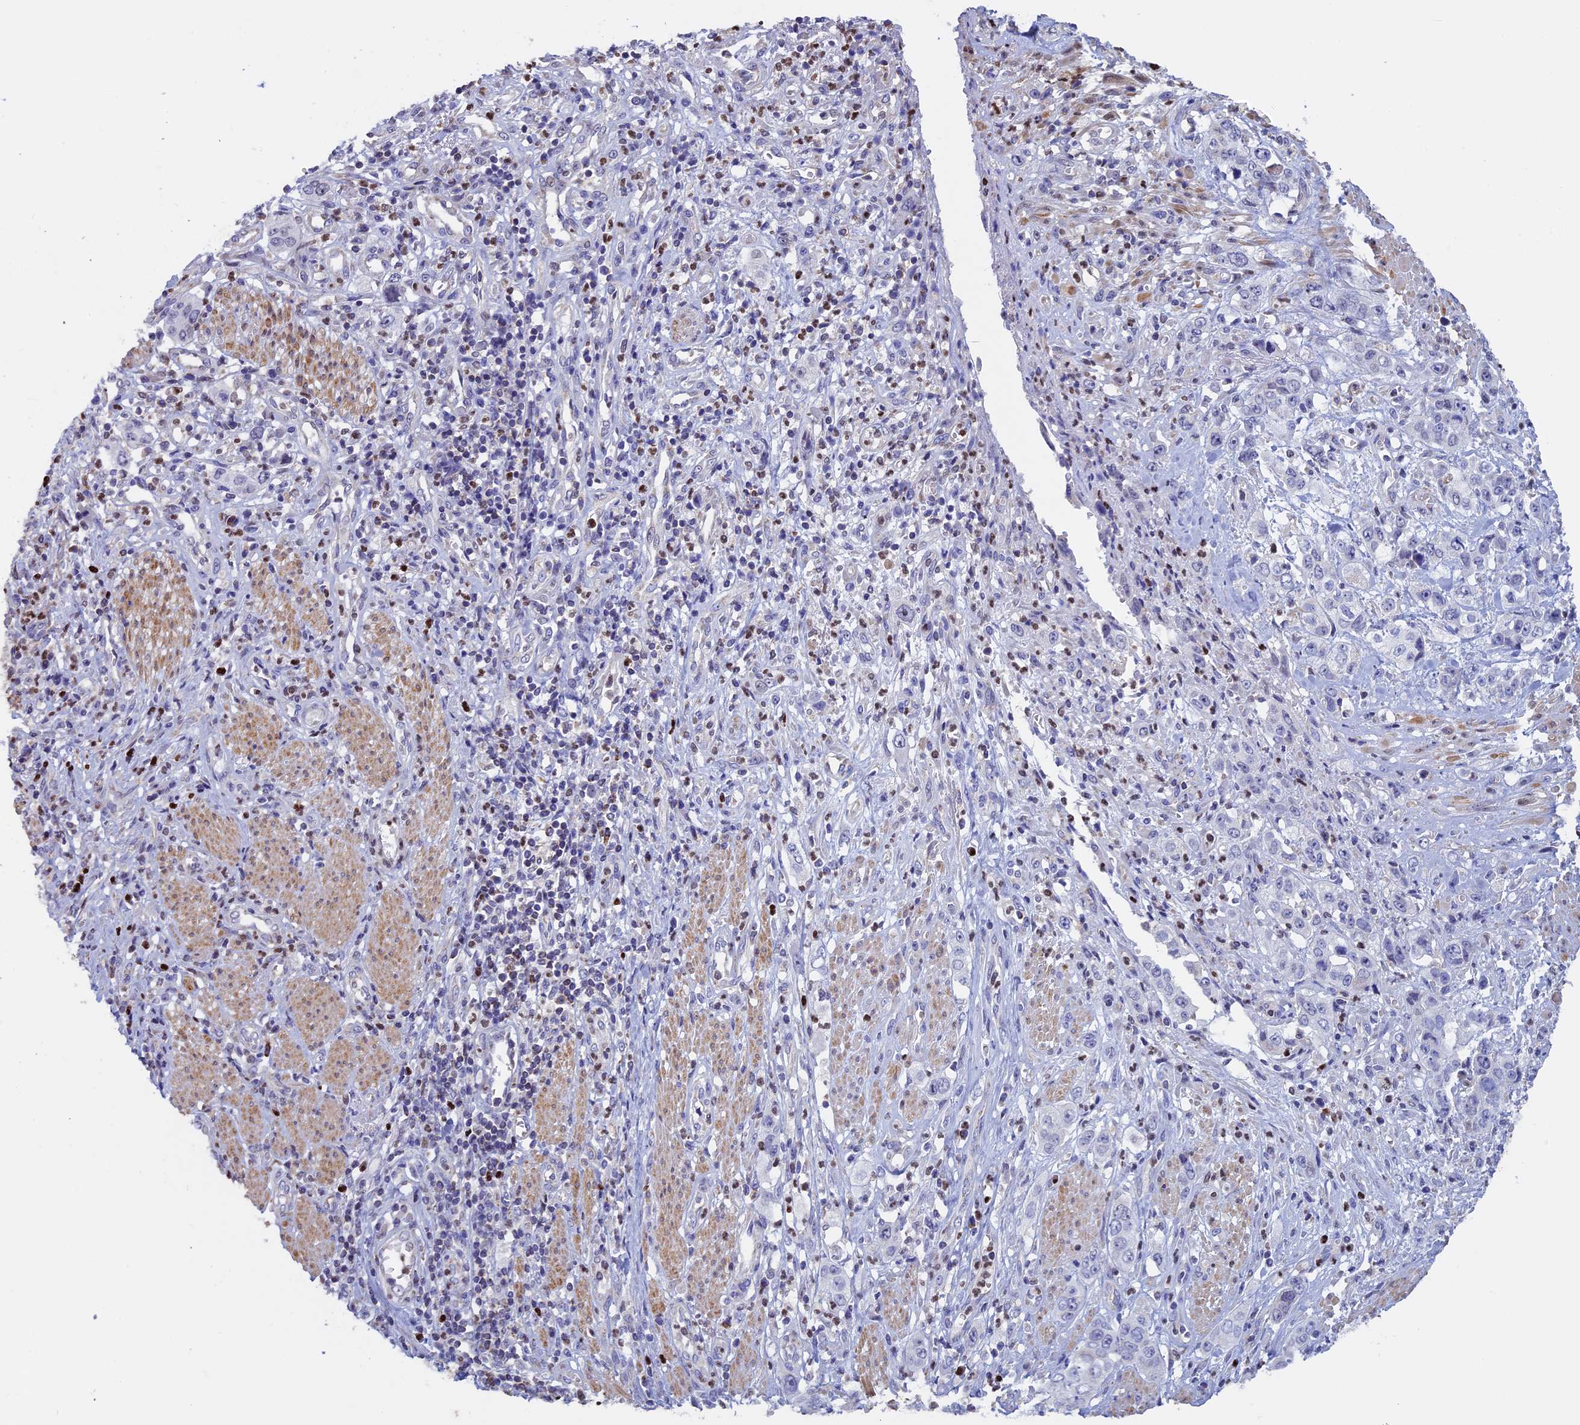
{"staining": {"intensity": "negative", "quantity": "none", "location": "none"}, "tissue": "stomach cancer", "cell_type": "Tumor cells", "image_type": "cancer", "snomed": [{"axis": "morphology", "description": "Adenocarcinoma, NOS"}, {"axis": "topography", "description": "Stomach, upper"}], "caption": "An image of stomach adenocarcinoma stained for a protein demonstrates no brown staining in tumor cells.", "gene": "ACSS1", "patient": {"sex": "male", "age": 62}}